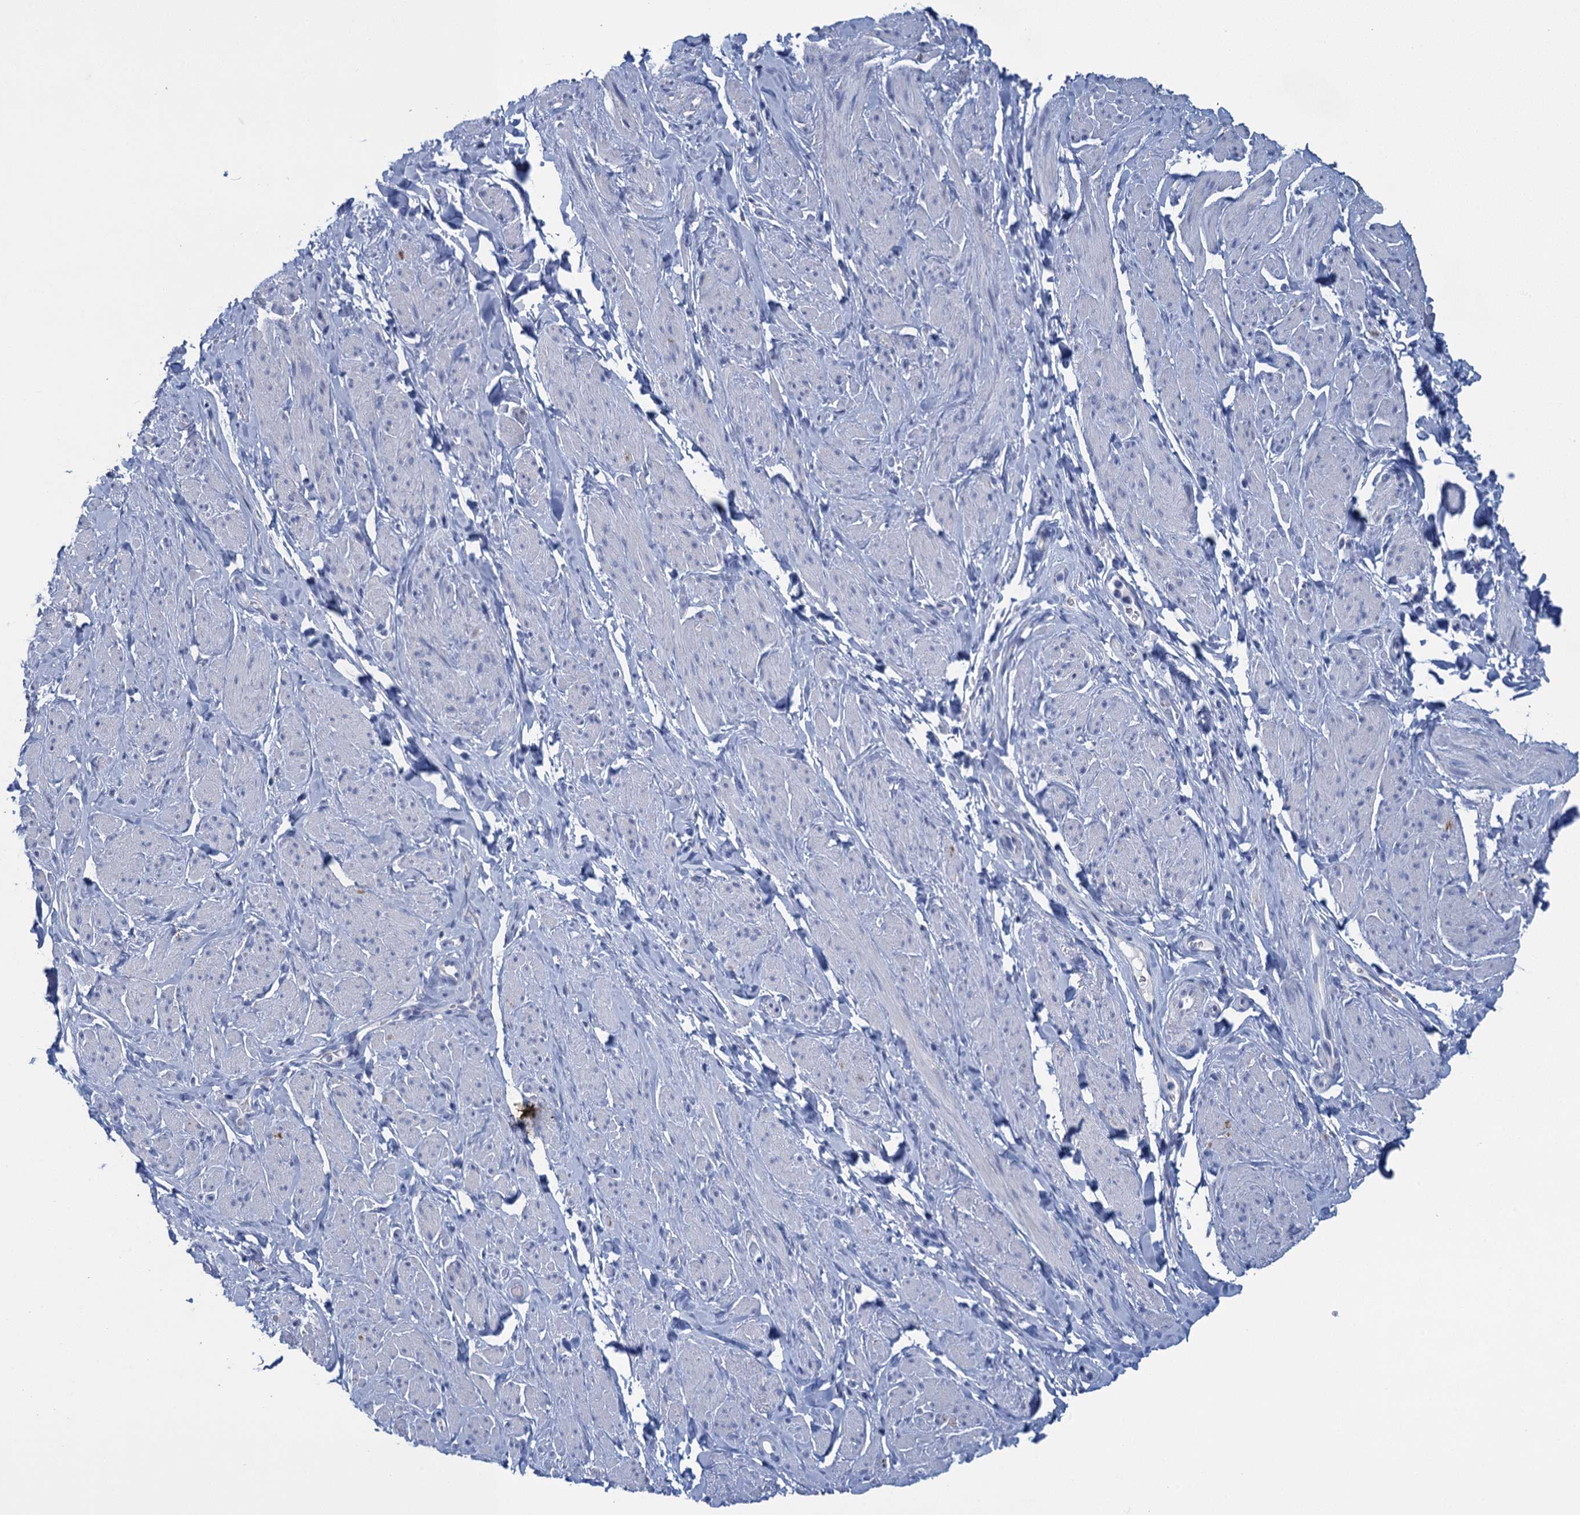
{"staining": {"intensity": "negative", "quantity": "none", "location": "none"}, "tissue": "smooth muscle", "cell_type": "Smooth muscle cells", "image_type": "normal", "snomed": [{"axis": "morphology", "description": "Normal tissue, NOS"}, {"axis": "topography", "description": "Smooth muscle"}, {"axis": "topography", "description": "Peripheral nerve tissue"}], "caption": "Immunohistochemistry (IHC) of normal smooth muscle shows no staining in smooth muscle cells. Nuclei are stained in blue.", "gene": "SCEL", "patient": {"sex": "male", "age": 69}}